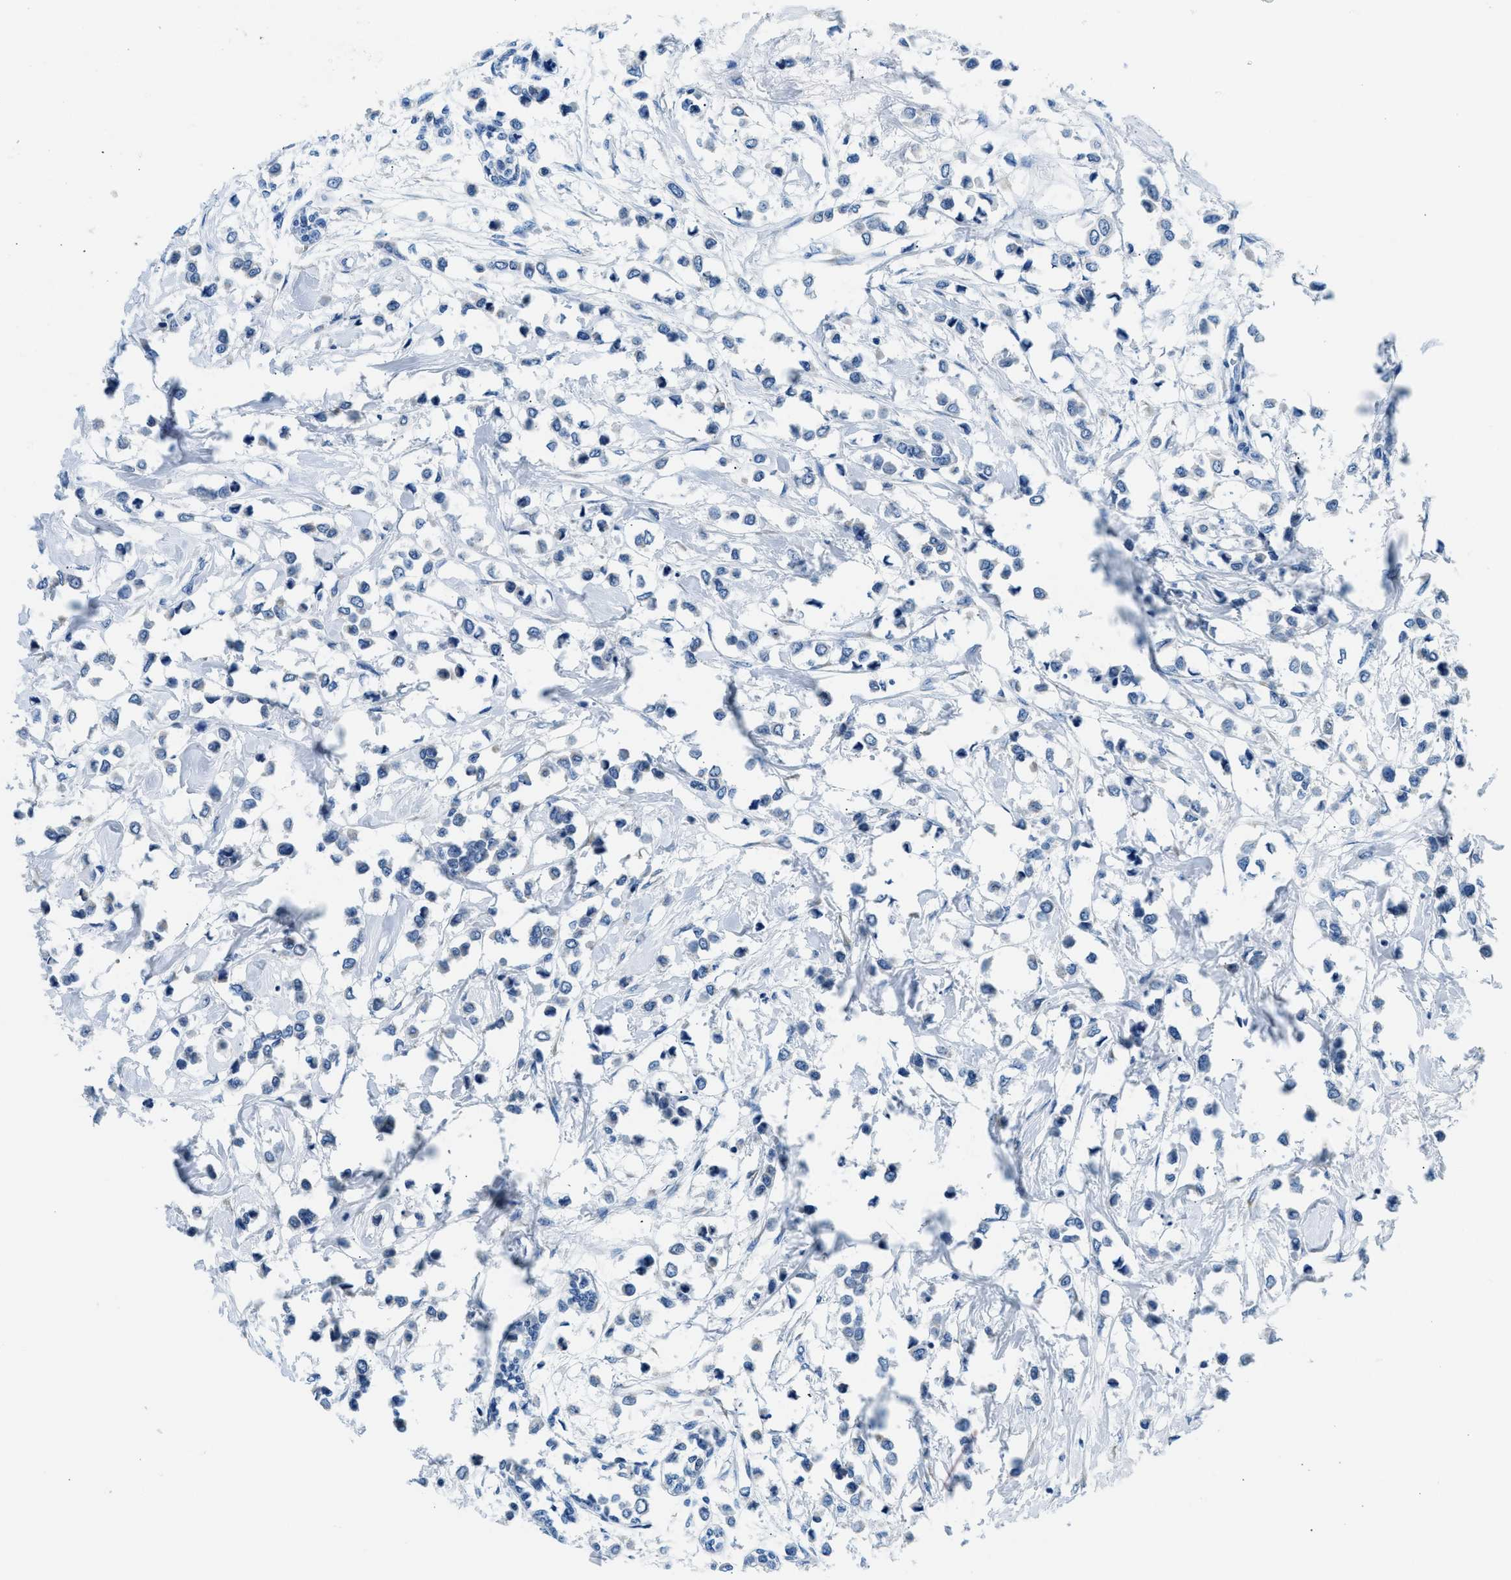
{"staining": {"intensity": "negative", "quantity": "none", "location": "none"}, "tissue": "breast cancer", "cell_type": "Tumor cells", "image_type": "cancer", "snomed": [{"axis": "morphology", "description": "Lobular carcinoma"}, {"axis": "topography", "description": "Breast"}], "caption": "Immunohistochemical staining of human breast cancer (lobular carcinoma) reveals no significant staining in tumor cells.", "gene": "CLDN18", "patient": {"sex": "female", "age": 51}}